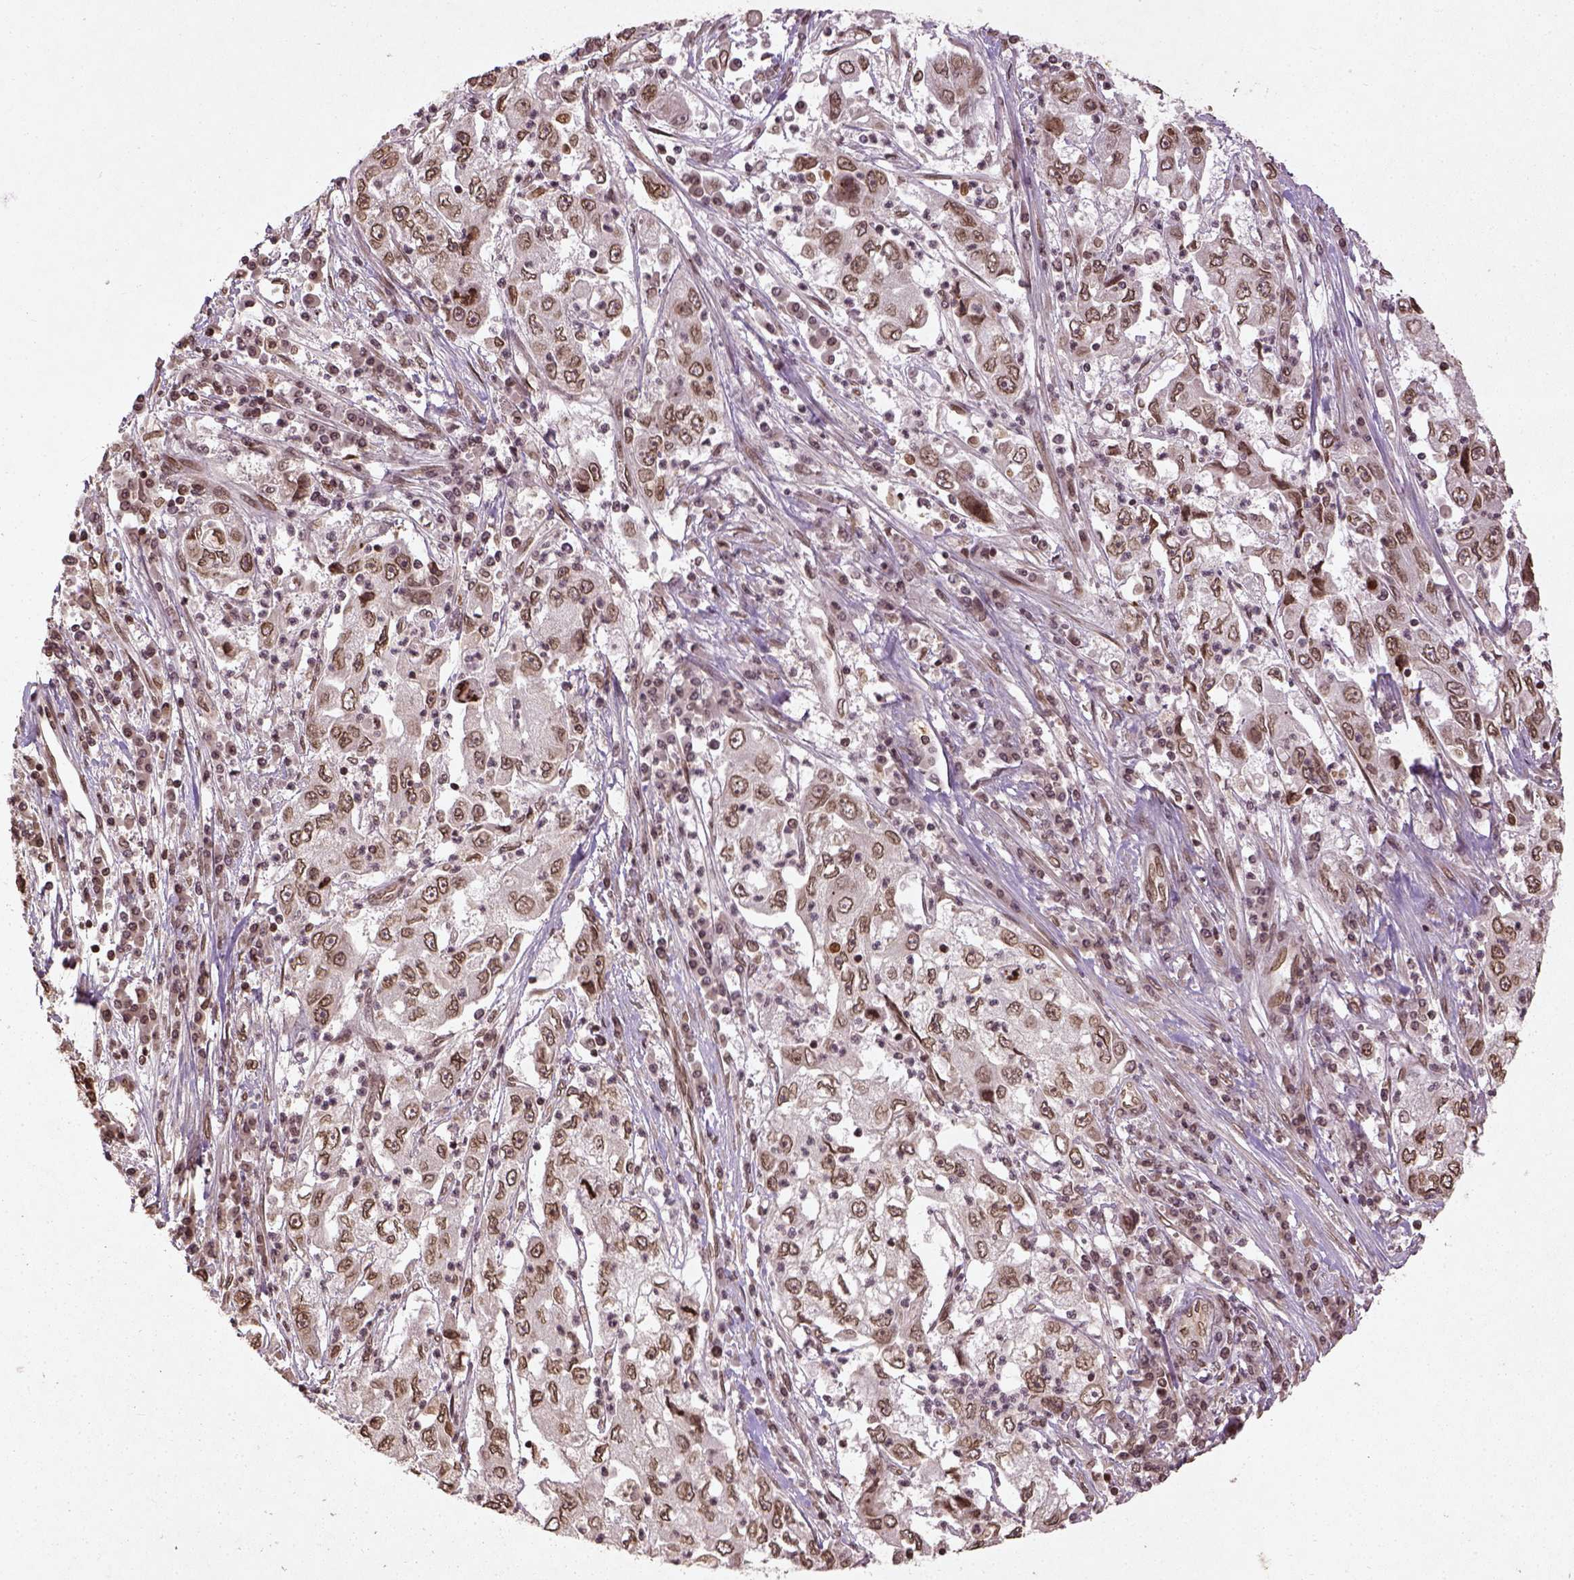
{"staining": {"intensity": "moderate", "quantity": ">75%", "location": "nuclear"}, "tissue": "cervical cancer", "cell_type": "Tumor cells", "image_type": "cancer", "snomed": [{"axis": "morphology", "description": "Squamous cell carcinoma, NOS"}, {"axis": "topography", "description": "Cervix"}], "caption": "The immunohistochemical stain shows moderate nuclear expression in tumor cells of cervical squamous cell carcinoma tissue. (Brightfield microscopy of DAB IHC at high magnification).", "gene": "BANF1", "patient": {"sex": "female", "age": 36}}